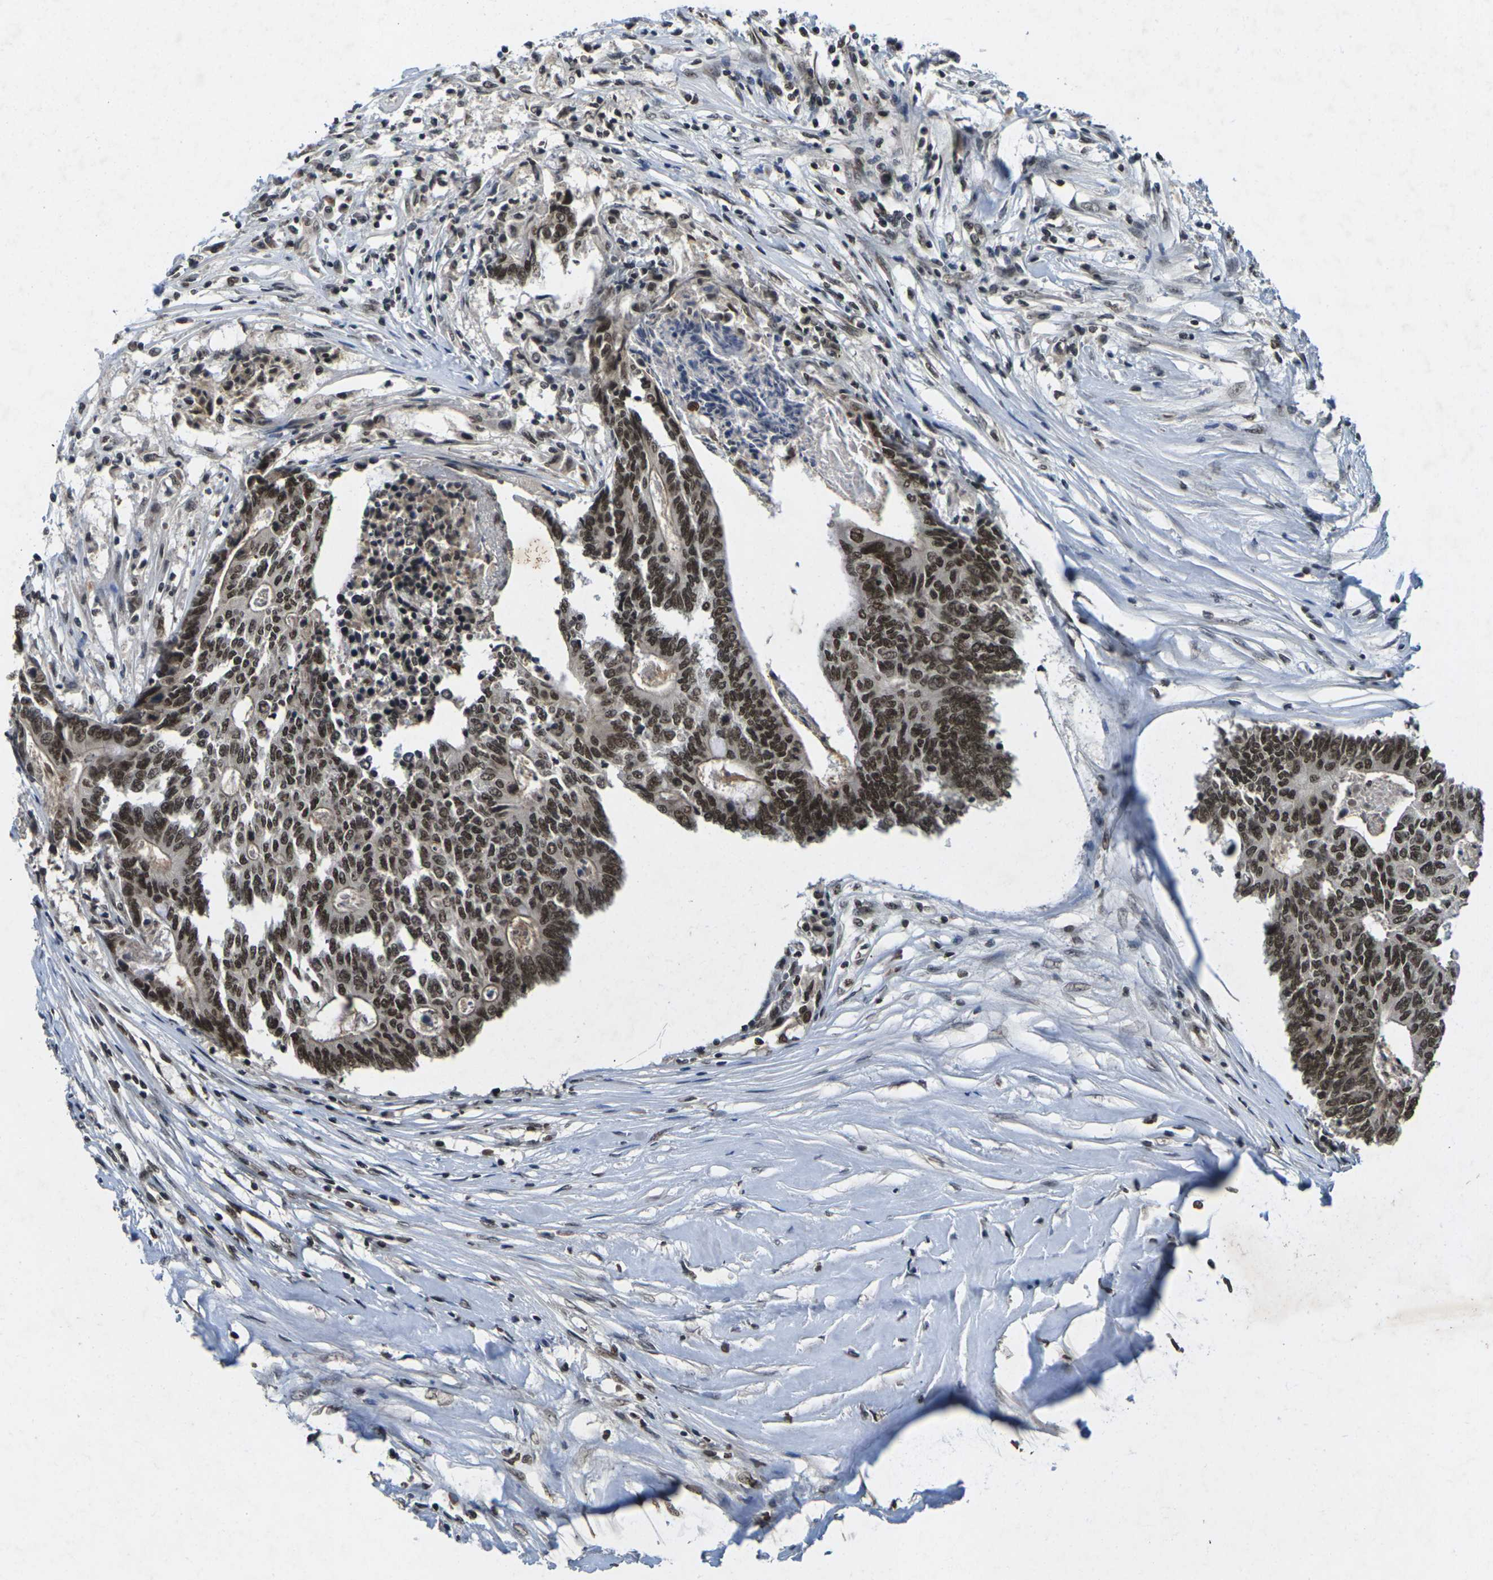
{"staining": {"intensity": "strong", "quantity": ">75%", "location": "nuclear"}, "tissue": "colorectal cancer", "cell_type": "Tumor cells", "image_type": "cancer", "snomed": [{"axis": "morphology", "description": "Adenocarcinoma, NOS"}, {"axis": "topography", "description": "Rectum"}], "caption": "Immunohistochemical staining of human colorectal cancer reveals strong nuclear protein expression in about >75% of tumor cells.", "gene": "NELFA", "patient": {"sex": "male", "age": 63}}